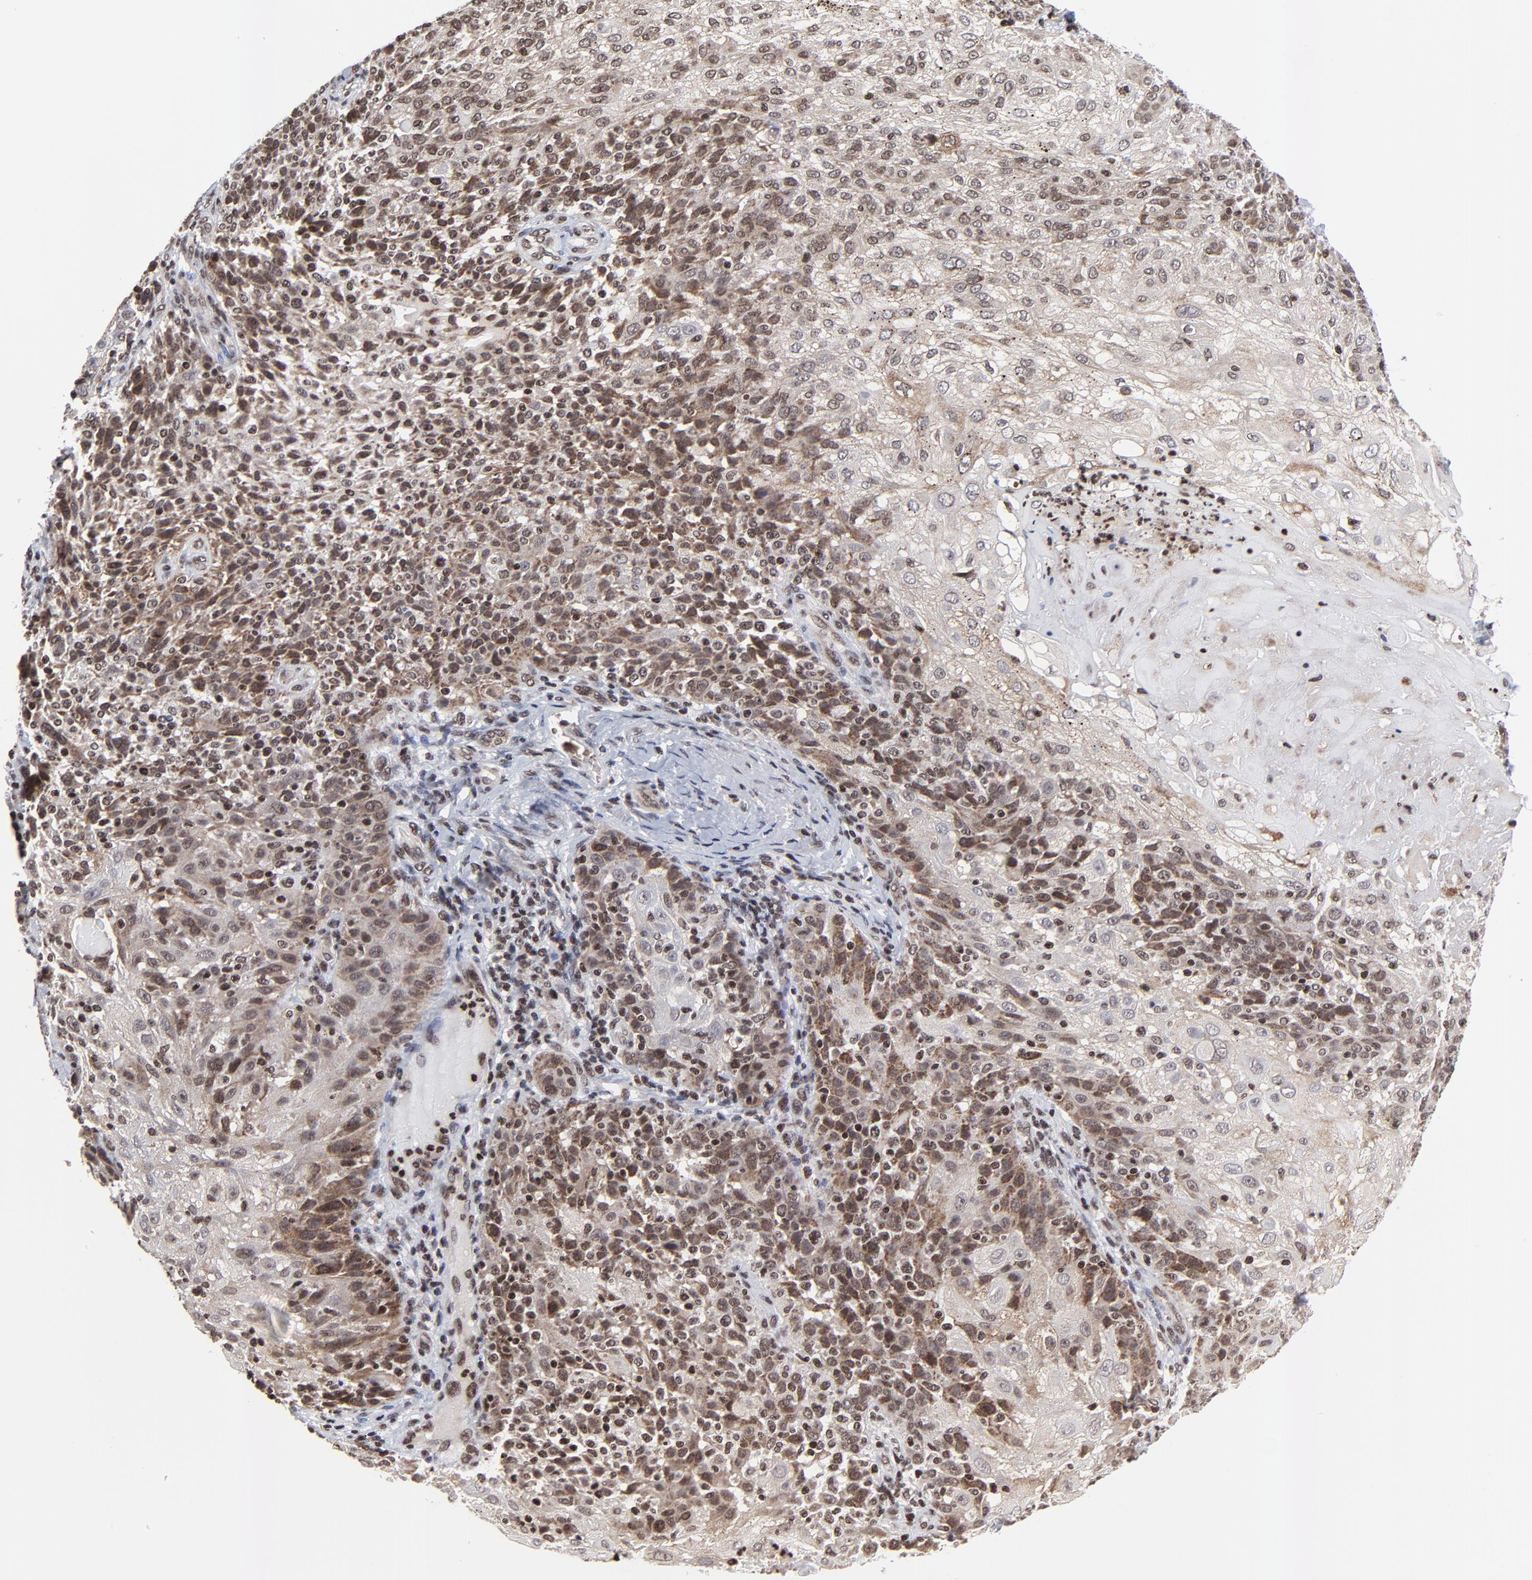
{"staining": {"intensity": "moderate", "quantity": ">75%", "location": "nuclear"}, "tissue": "skin cancer", "cell_type": "Tumor cells", "image_type": "cancer", "snomed": [{"axis": "morphology", "description": "Normal tissue, NOS"}, {"axis": "morphology", "description": "Squamous cell carcinoma, NOS"}, {"axis": "topography", "description": "Skin"}], "caption": "Skin cancer (squamous cell carcinoma) tissue exhibits moderate nuclear staining in approximately >75% of tumor cells, visualized by immunohistochemistry.", "gene": "ZNF777", "patient": {"sex": "female", "age": 83}}